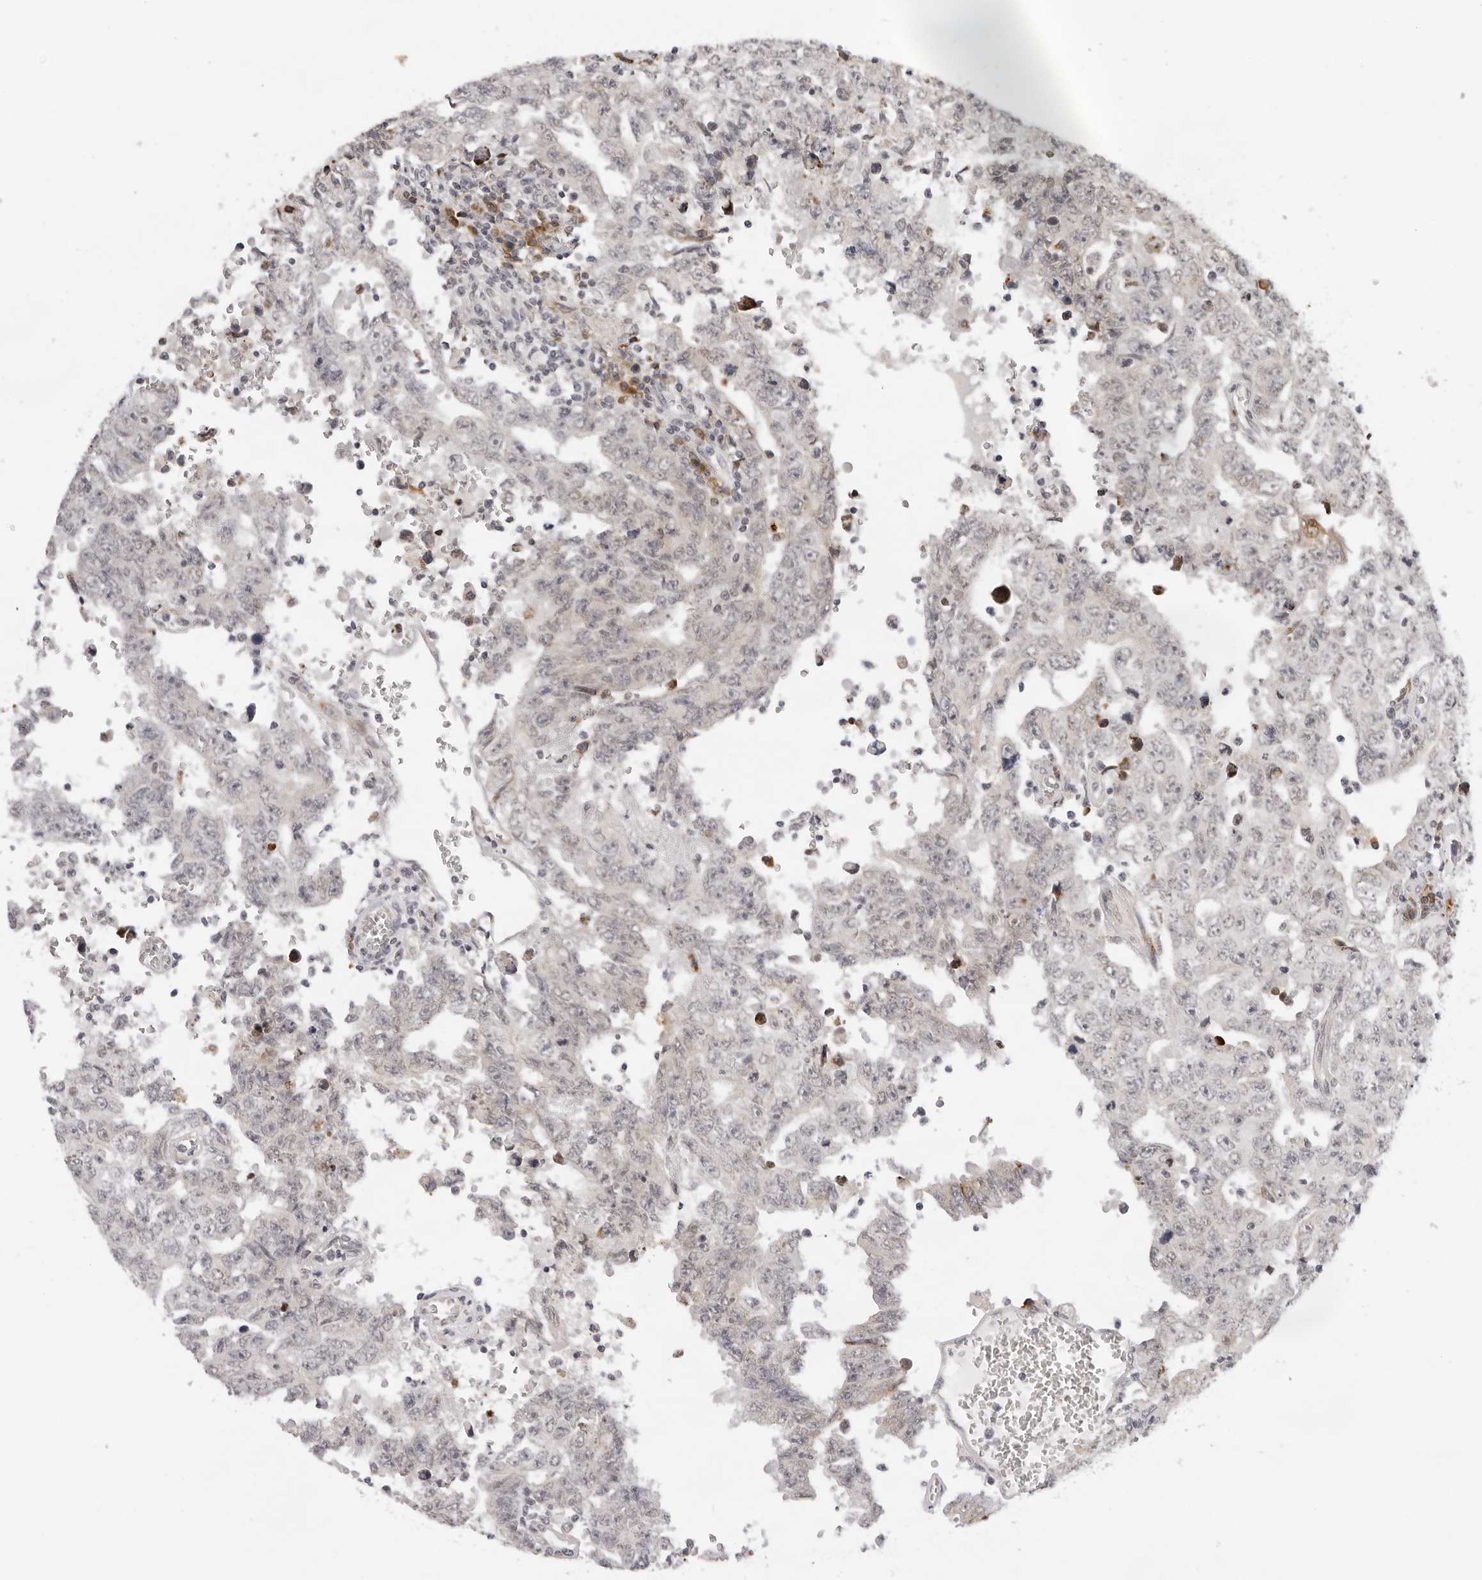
{"staining": {"intensity": "negative", "quantity": "none", "location": "none"}, "tissue": "testis cancer", "cell_type": "Tumor cells", "image_type": "cancer", "snomed": [{"axis": "morphology", "description": "Carcinoma, Embryonal, NOS"}, {"axis": "topography", "description": "Testis"}], "caption": "Protein analysis of testis cancer demonstrates no significant positivity in tumor cells. (Immunohistochemistry, brightfield microscopy, high magnification).", "gene": "IL17RA", "patient": {"sex": "male", "age": 26}}